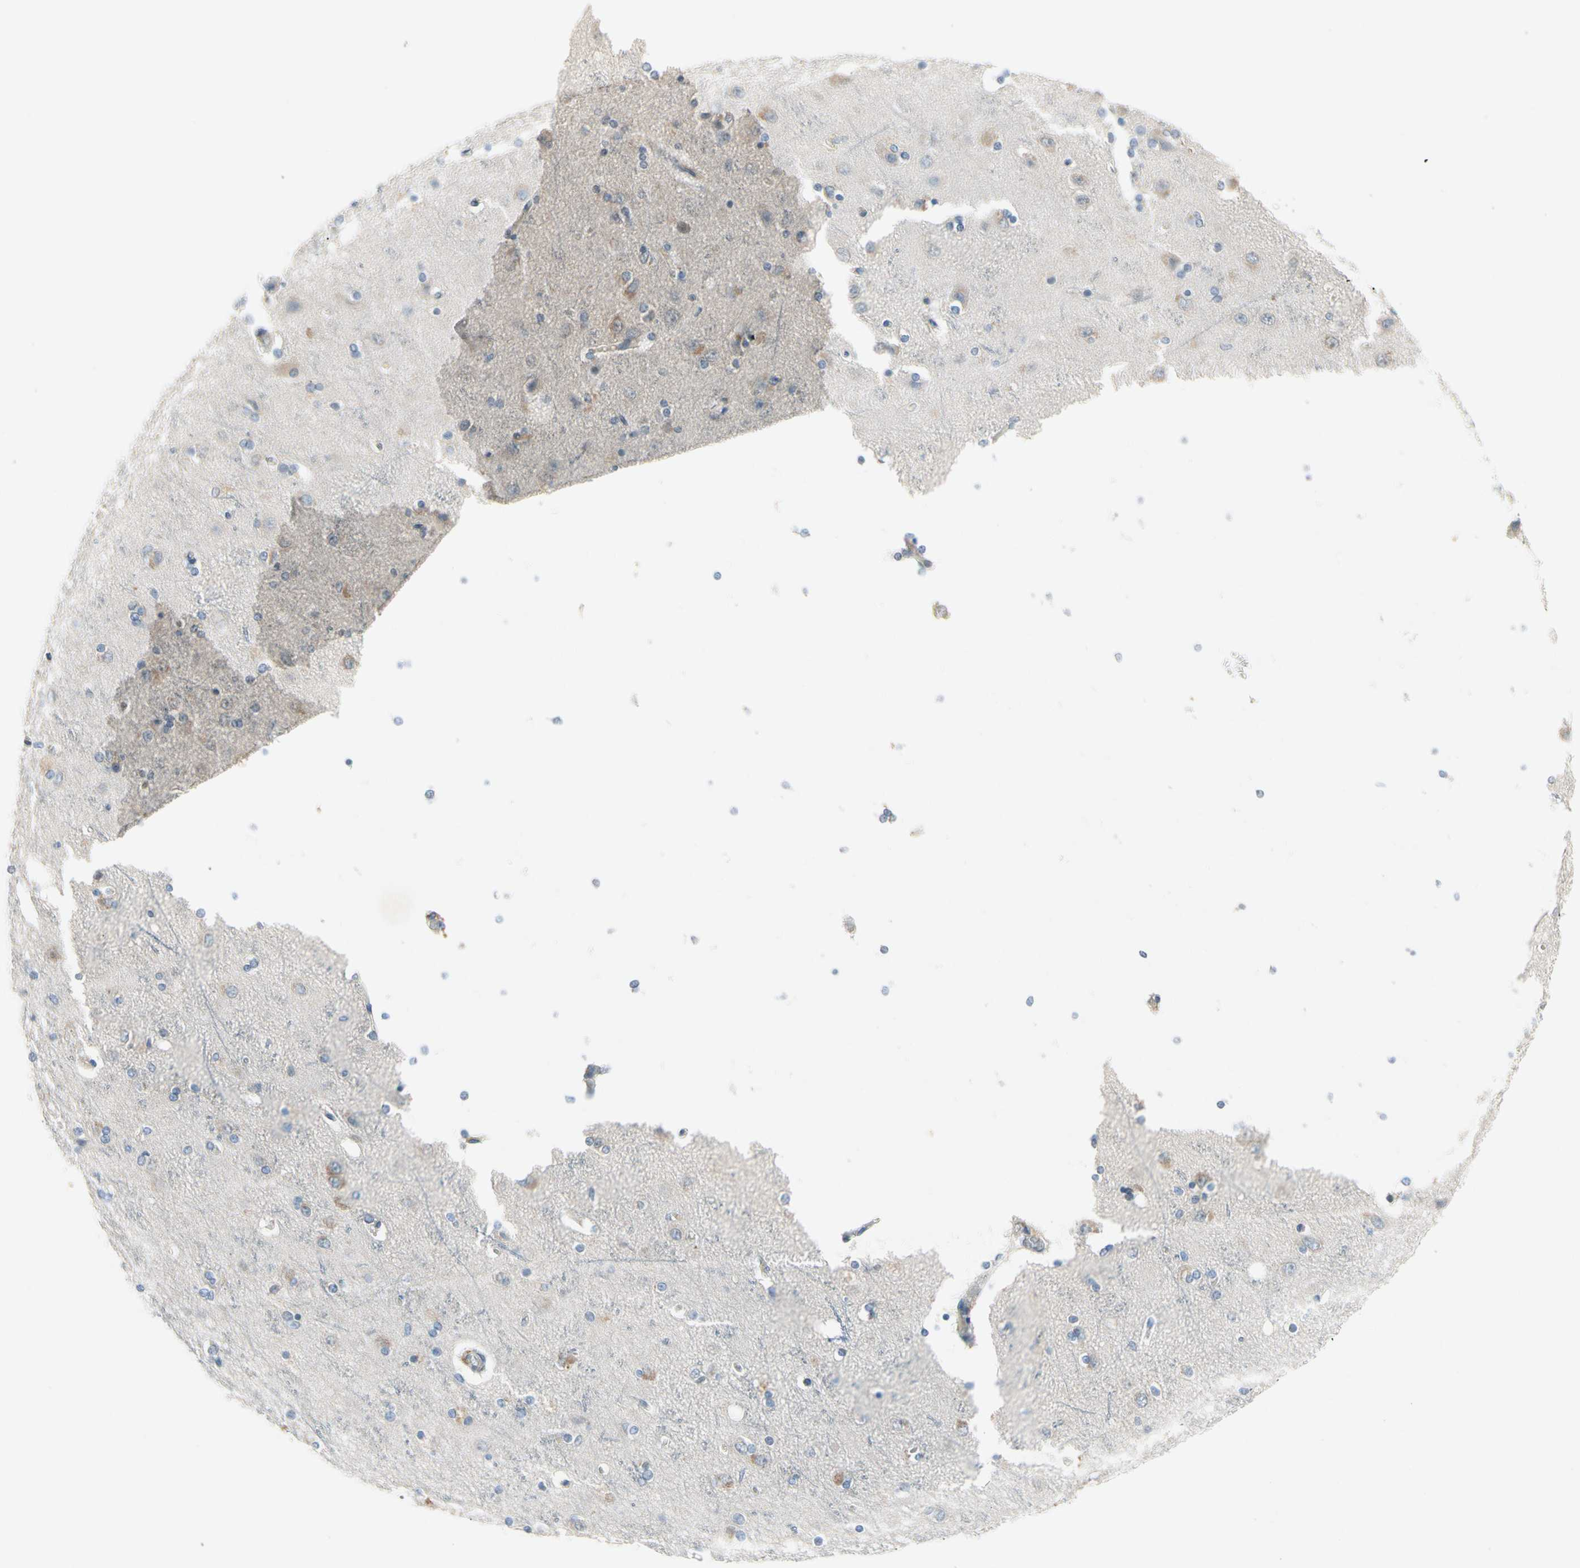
{"staining": {"intensity": "weak", "quantity": ">75%", "location": "cytoplasmic/membranous"}, "tissue": "cerebral cortex", "cell_type": "Endothelial cells", "image_type": "normal", "snomed": [{"axis": "morphology", "description": "Normal tissue, NOS"}, {"axis": "topography", "description": "Cerebral cortex"}], "caption": "Cerebral cortex stained for a protein (brown) demonstrates weak cytoplasmic/membranous positive positivity in approximately >75% of endothelial cells.", "gene": "PIP5K1B", "patient": {"sex": "female", "age": 54}}